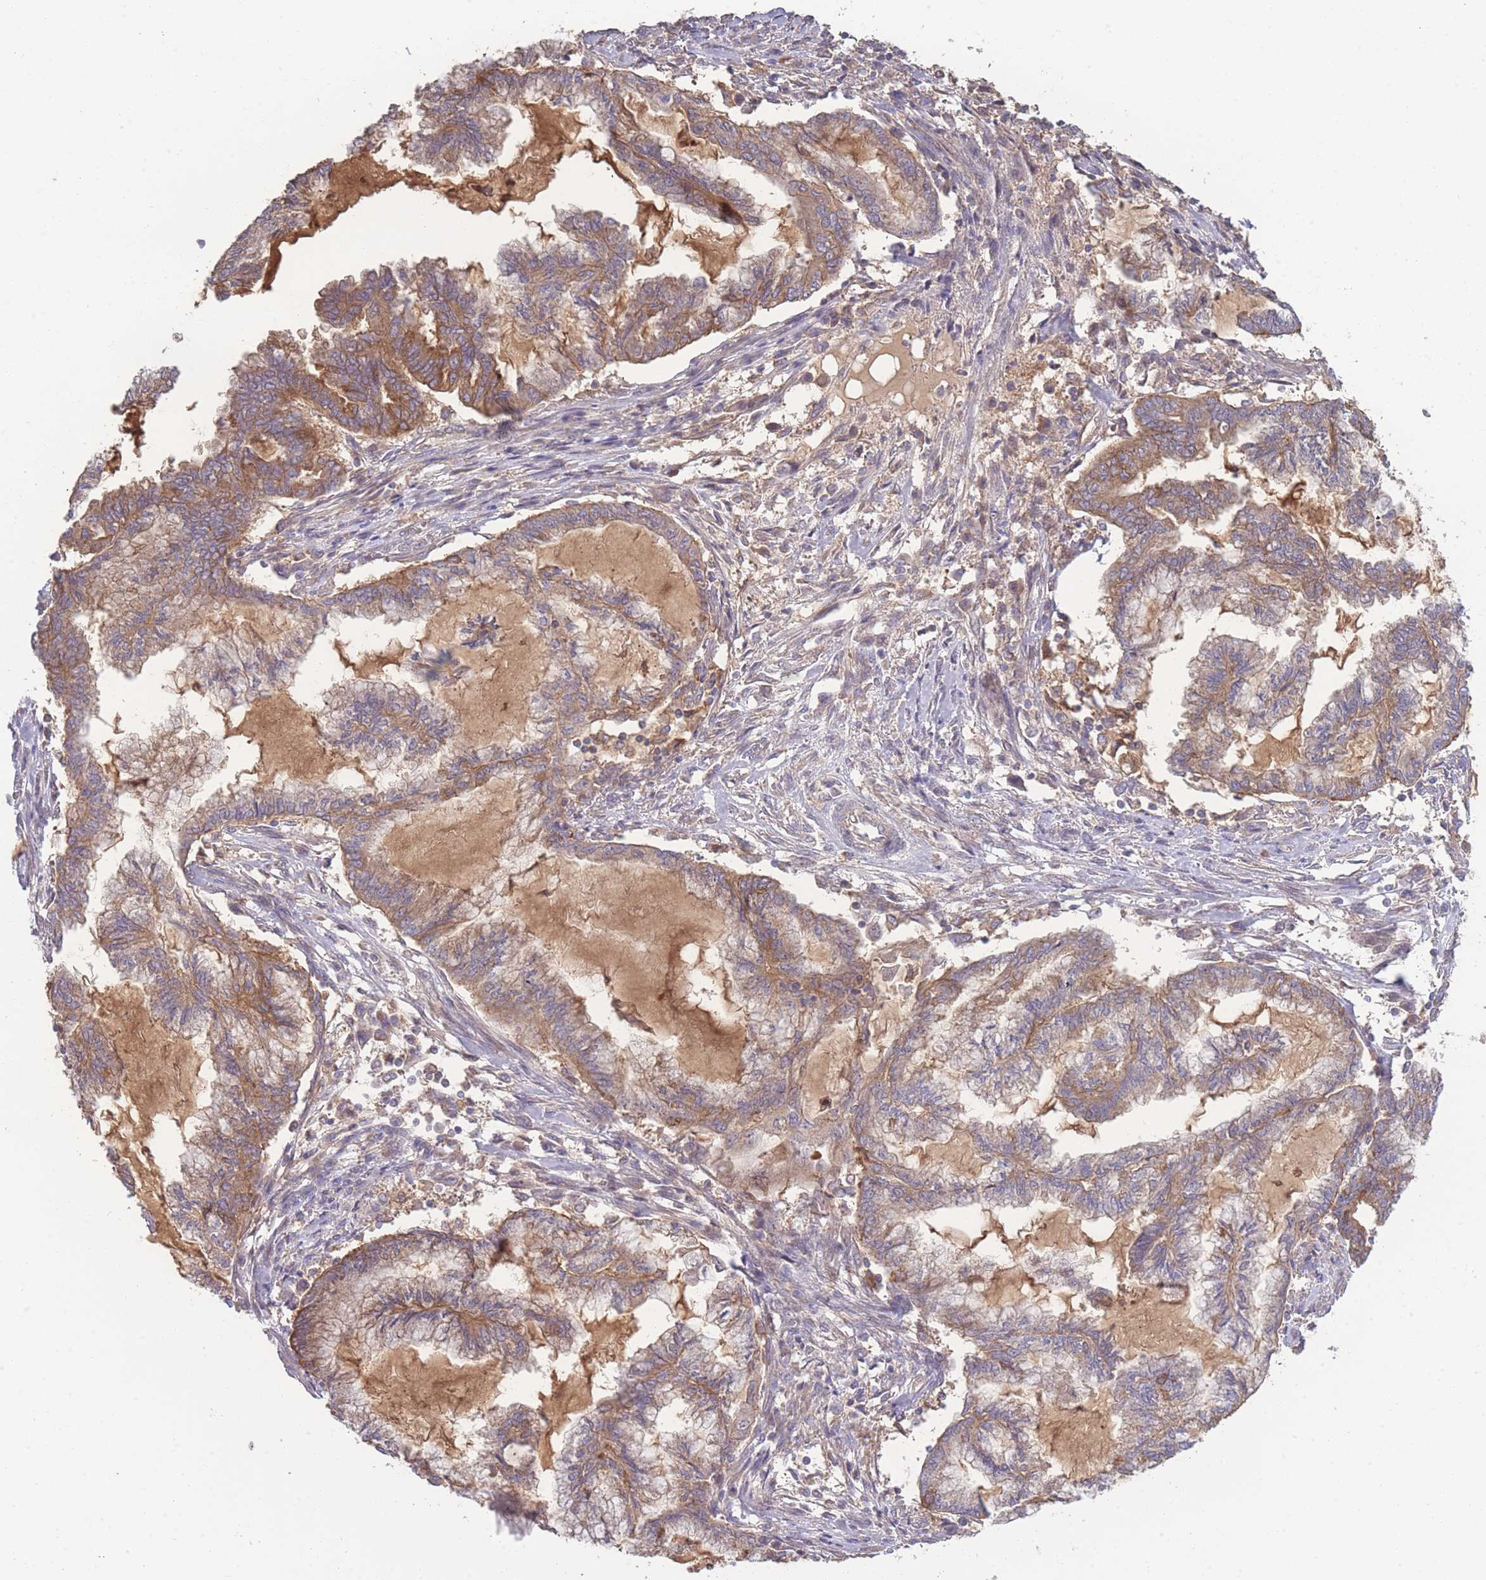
{"staining": {"intensity": "moderate", "quantity": ">75%", "location": "cytoplasmic/membranous"}, "tissue": "endometrial cancer", "cell_type": "Tumor cells", "image_type": "cancer", "snomed": [{"axis": "morphology", "description": "Adenocarcinoma, NOS"}, {"axis": "topography", "description": "Endometrium"}], "caption": "DAB immunohistochemical staining of human adenocarcinoma (endometrial) shows moderate cytoplasmic/membranous protein expression in approximately >75% of tumor cells.", "gene": "STEAP3", "patient": {"sex": "female", "age": 86}}